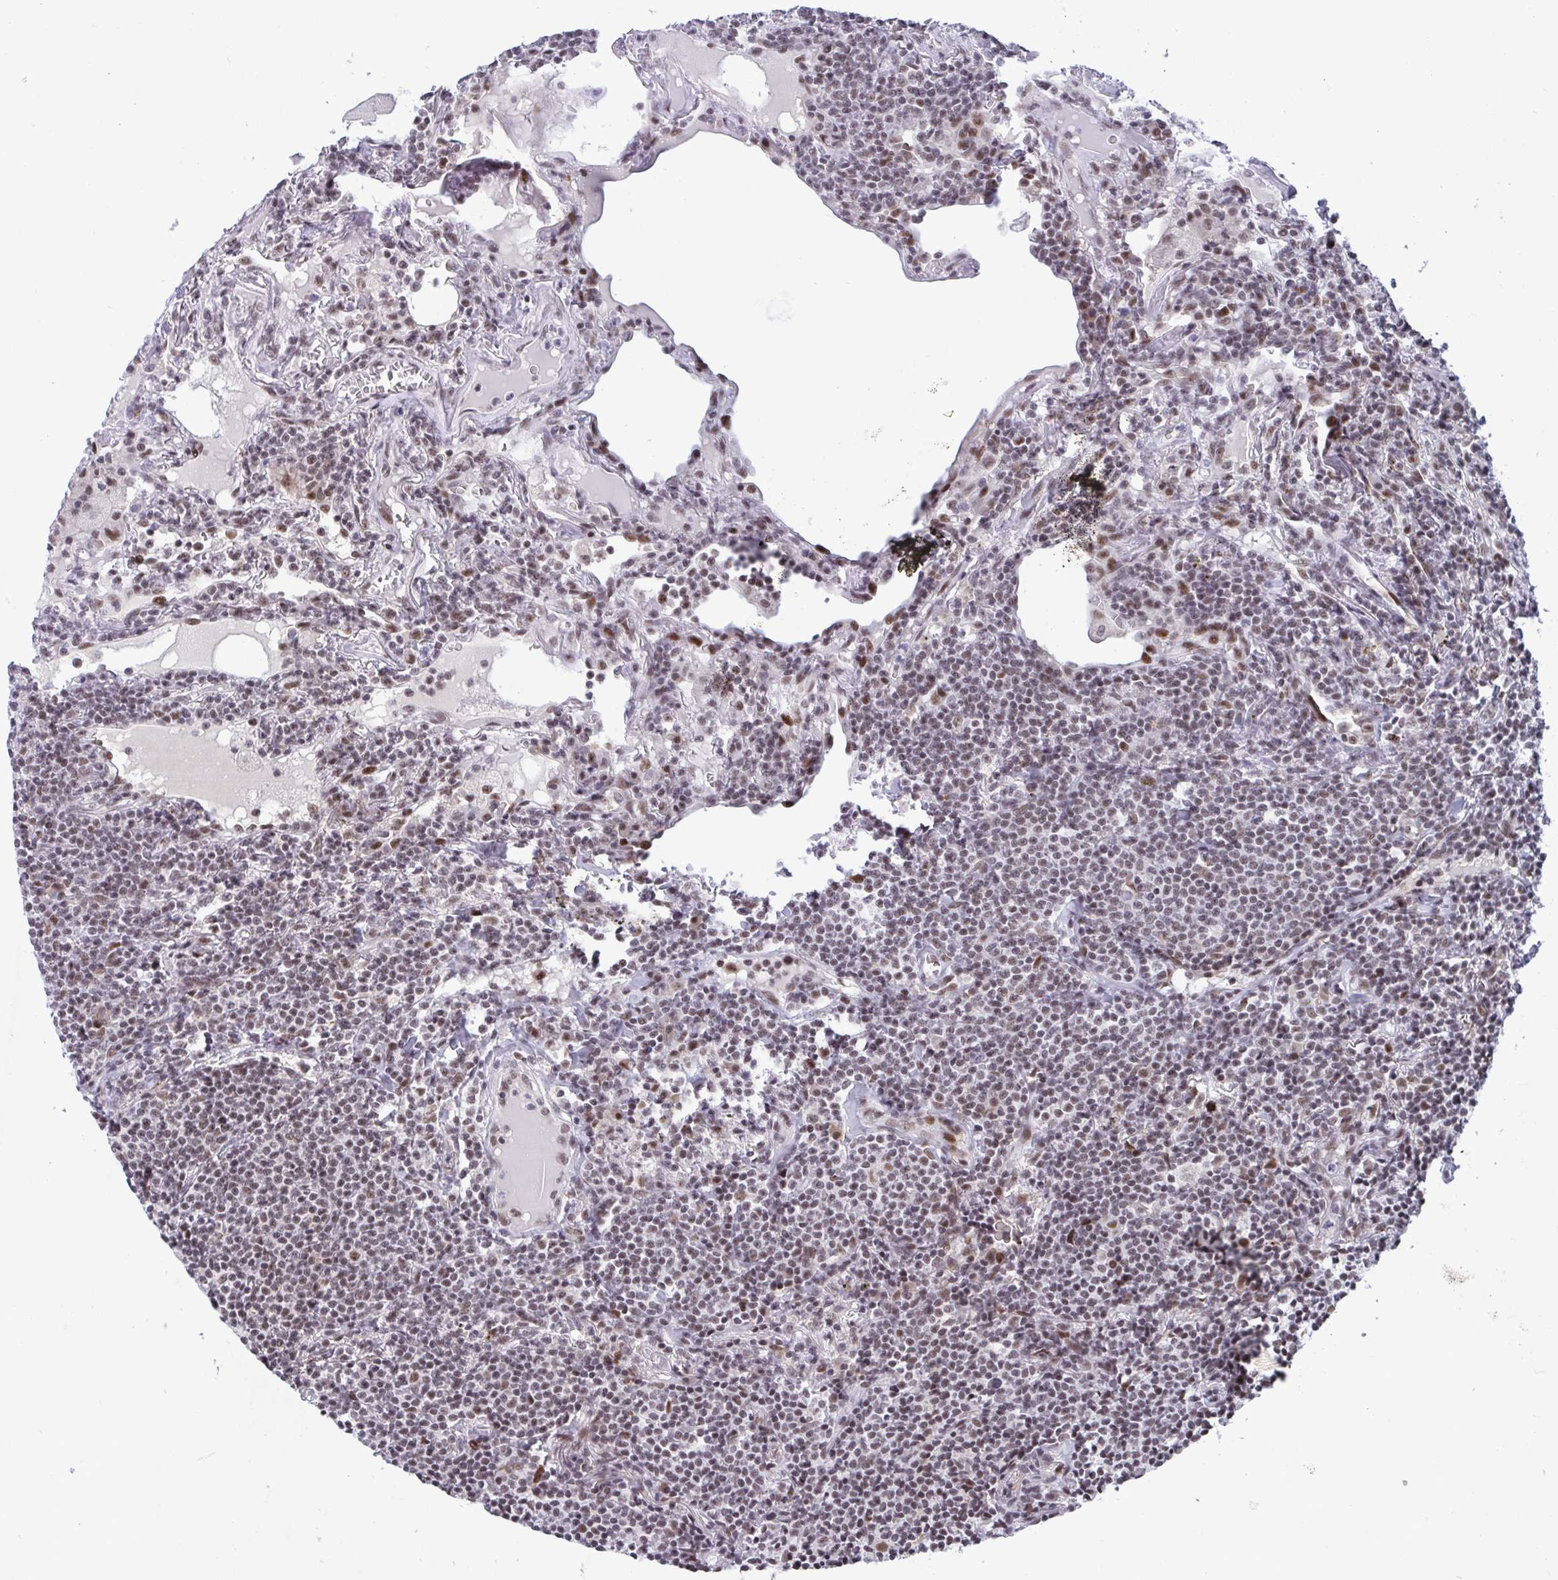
{"staining": {"intensity": "moderate", "quantity": "25%-75%", "location": "nuclear"}, "tissue": "lymphoma", "cell_type": "Tumor cells", "image_type": "cancer", "snomed": [{"axis": "morphology", "description": "Malignant lymphoma, non-Hodgkin's type, Low grade"}, {"axis": "topography", "description": "Lung"}], "caption": "Immunohistochemical staining of human lymphoma displays medium levels of moderate nuclear protein staining in approximately 25%-75% of tumor cells.", "gene": "WBP11", "patient": {"sex": "female", "age": 71}}